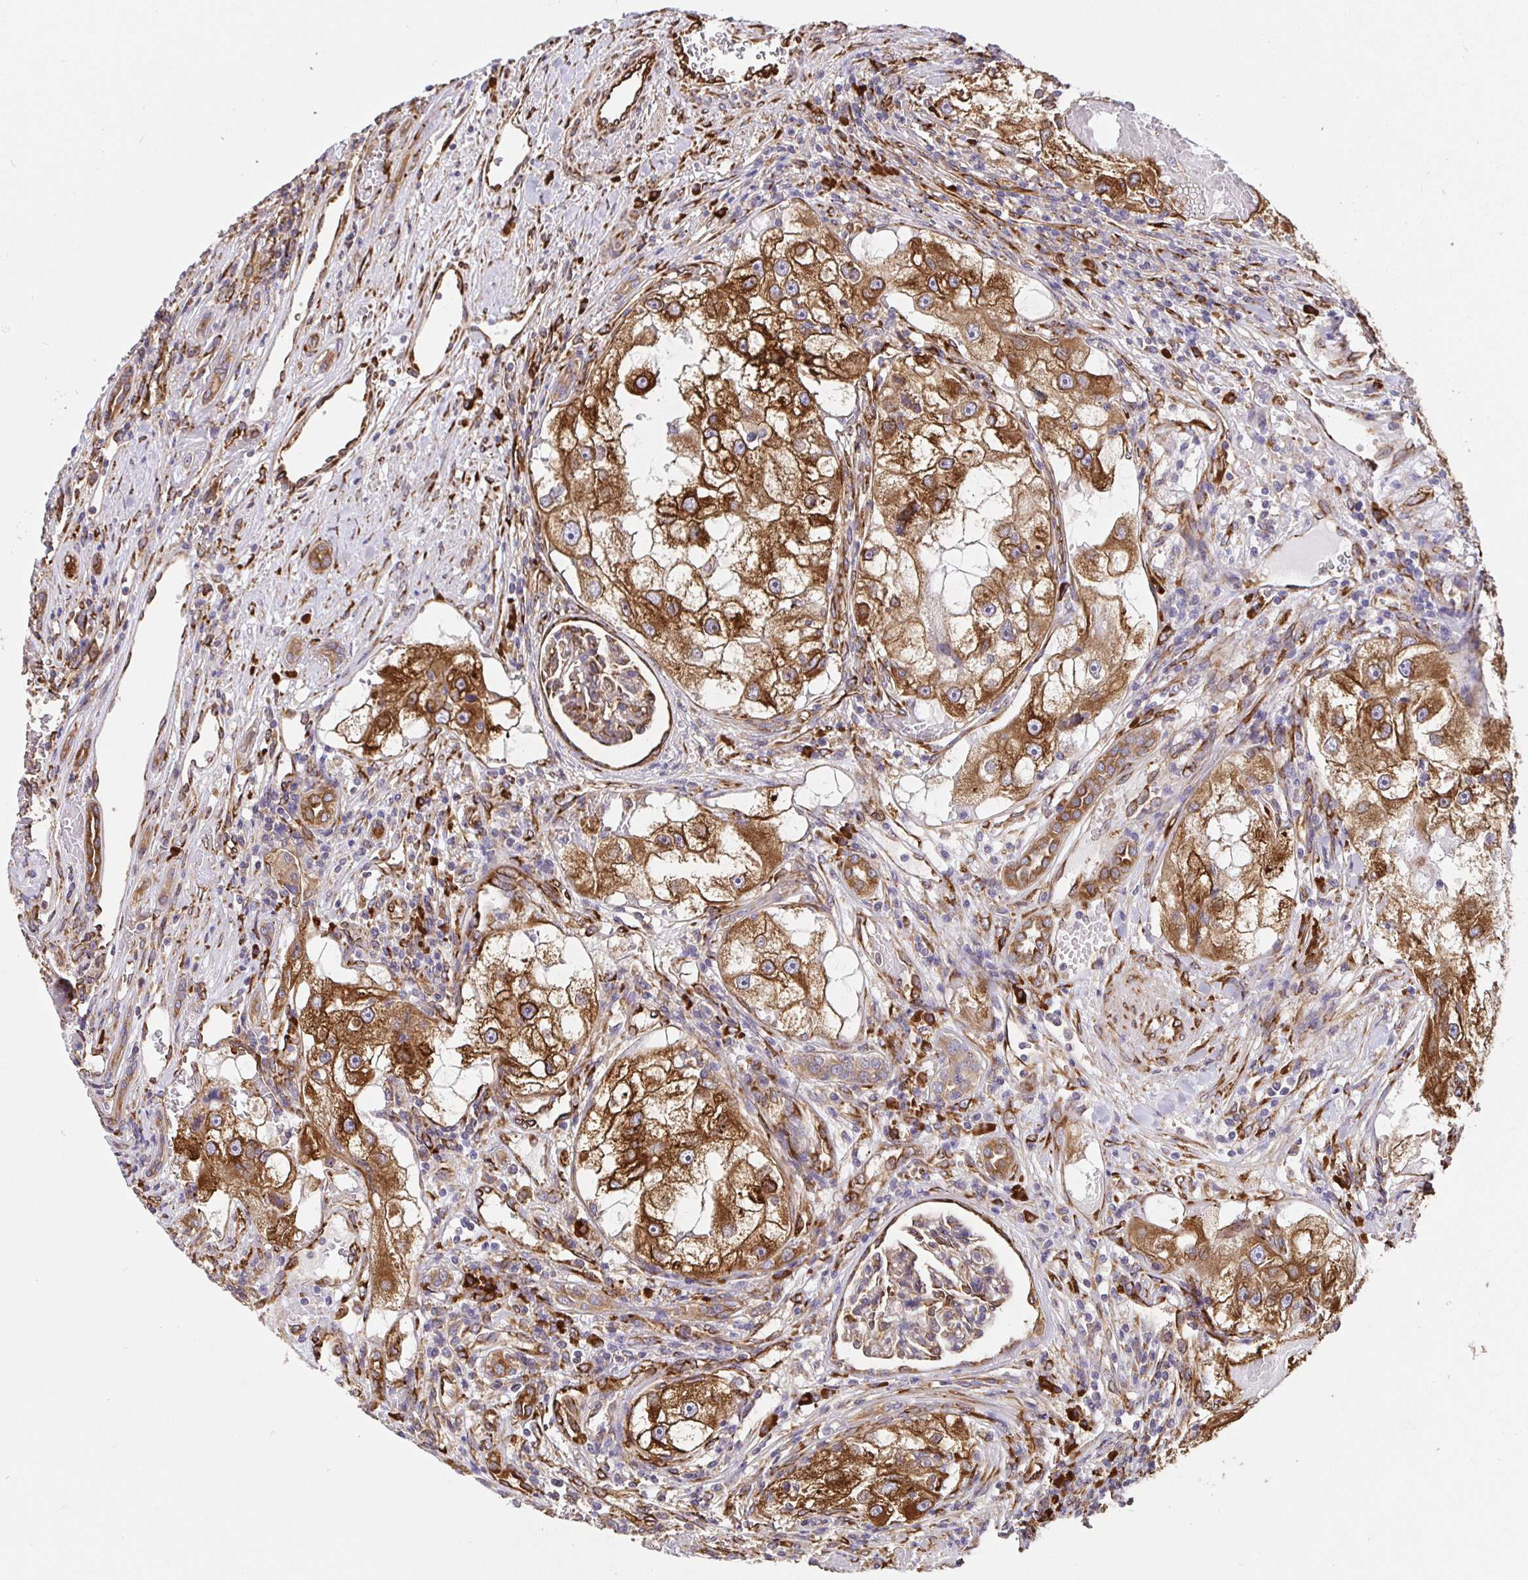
{"staining": {"intensity": "strong", "quantity": ">75%", "location": "cytoplasmic/membranous"}, "tissue": "renal cancer", "cell_type": "Tumor cells", "image_type": "cancer", "snomed": [{"axis": "morphology", "description": "Adenocarcinoma, NOS"}, {"axis": "topography", "description": "Kidney"}], "caption": "DAB (3,3'-diaminobenzidine) immunohistochemical staining of renal cancer displays strong cytoplasmic/membranous protein expression in about >75% of tumor cells. Nuclei are stained in blue.", "gene": "MAOA", "patient": {"sex": "male", "age": 63}}